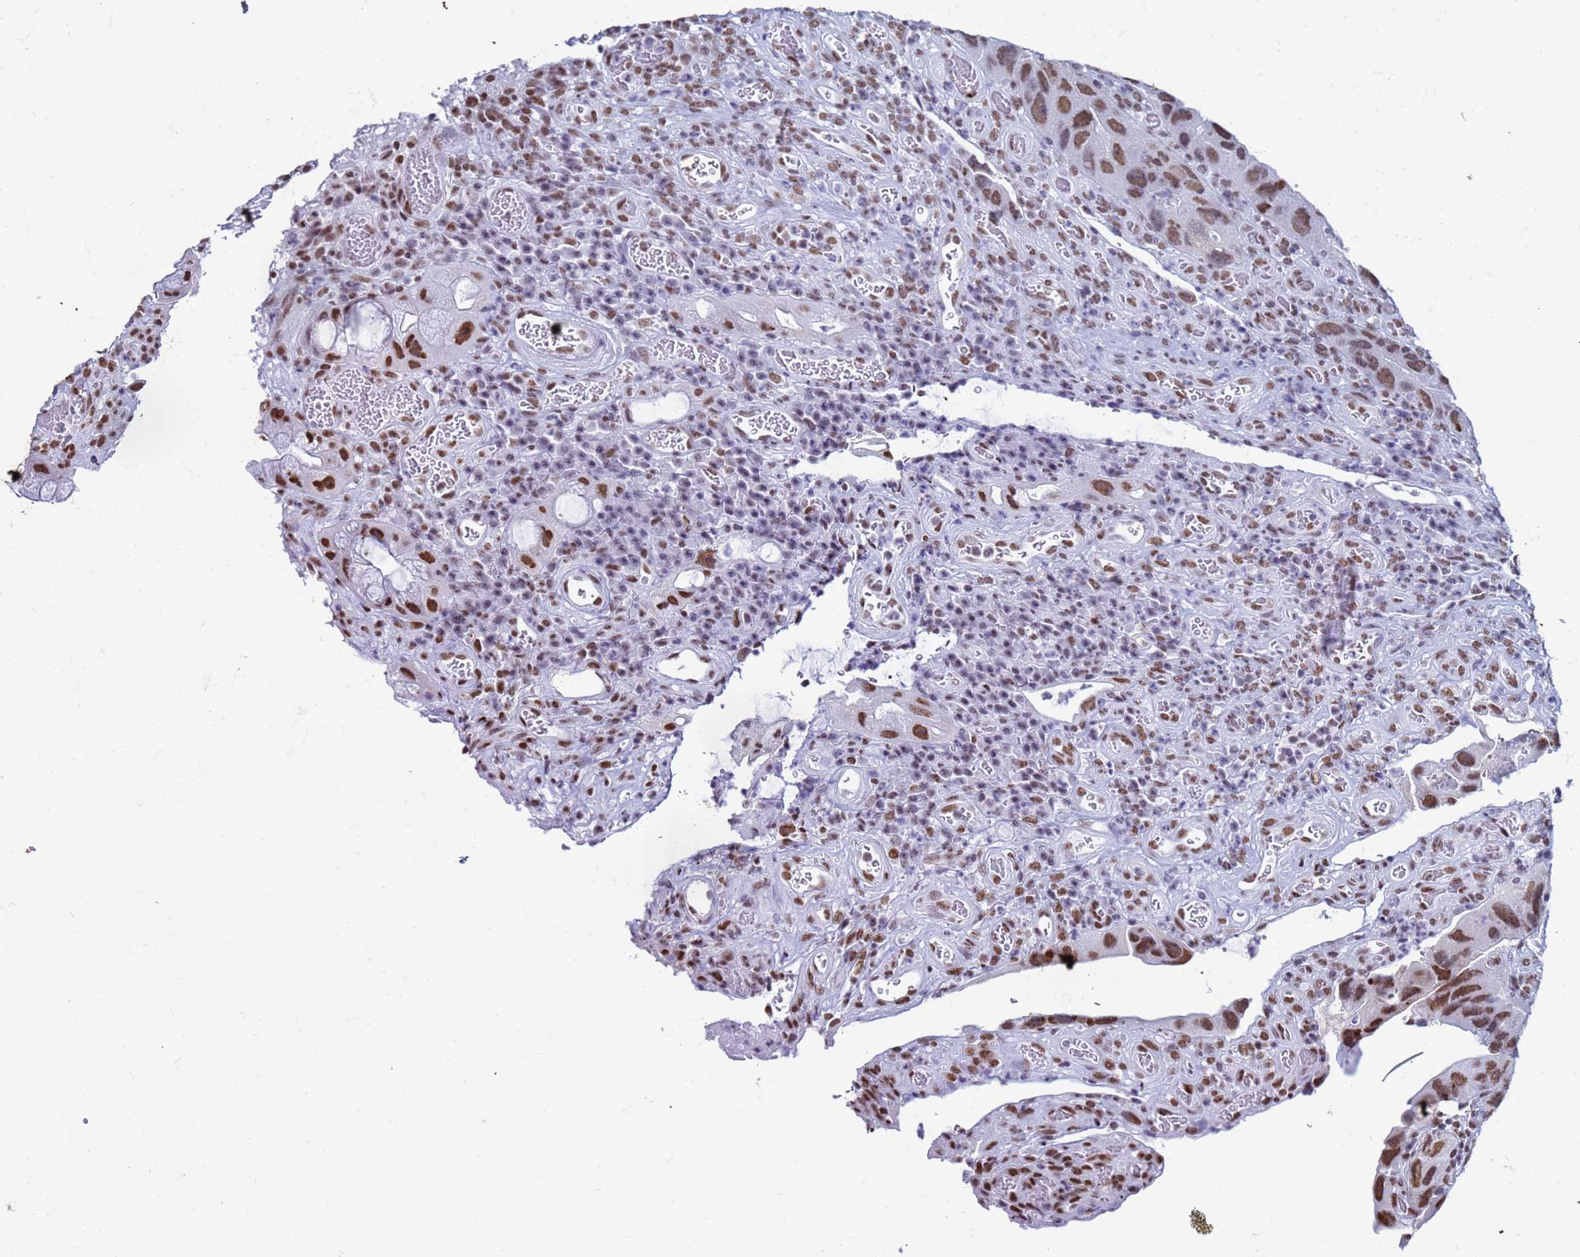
{"staining": {"intensity": "moderate", "quantity": ">75%", "location": "nuclear"}, "tissue": "colorectal cancer", "cell_type": "Tumor cells", "image_type": "cancer", "snomed": [{"axis": "morphology", "description": "Adenocarcinoma, NOS"}, {"axis": "topography", "description": "Rectum"}], "caption": "Immunohistochemistry photomicrograph of colorectal cancer (adenocarcinoma) stained for a protein (brown), which exhibits medium levels of moderate nuclear staining in approximately >75% of tumor cells.", "gene": "FAM170B", "patient": {"sex": "male", "age": 63}}